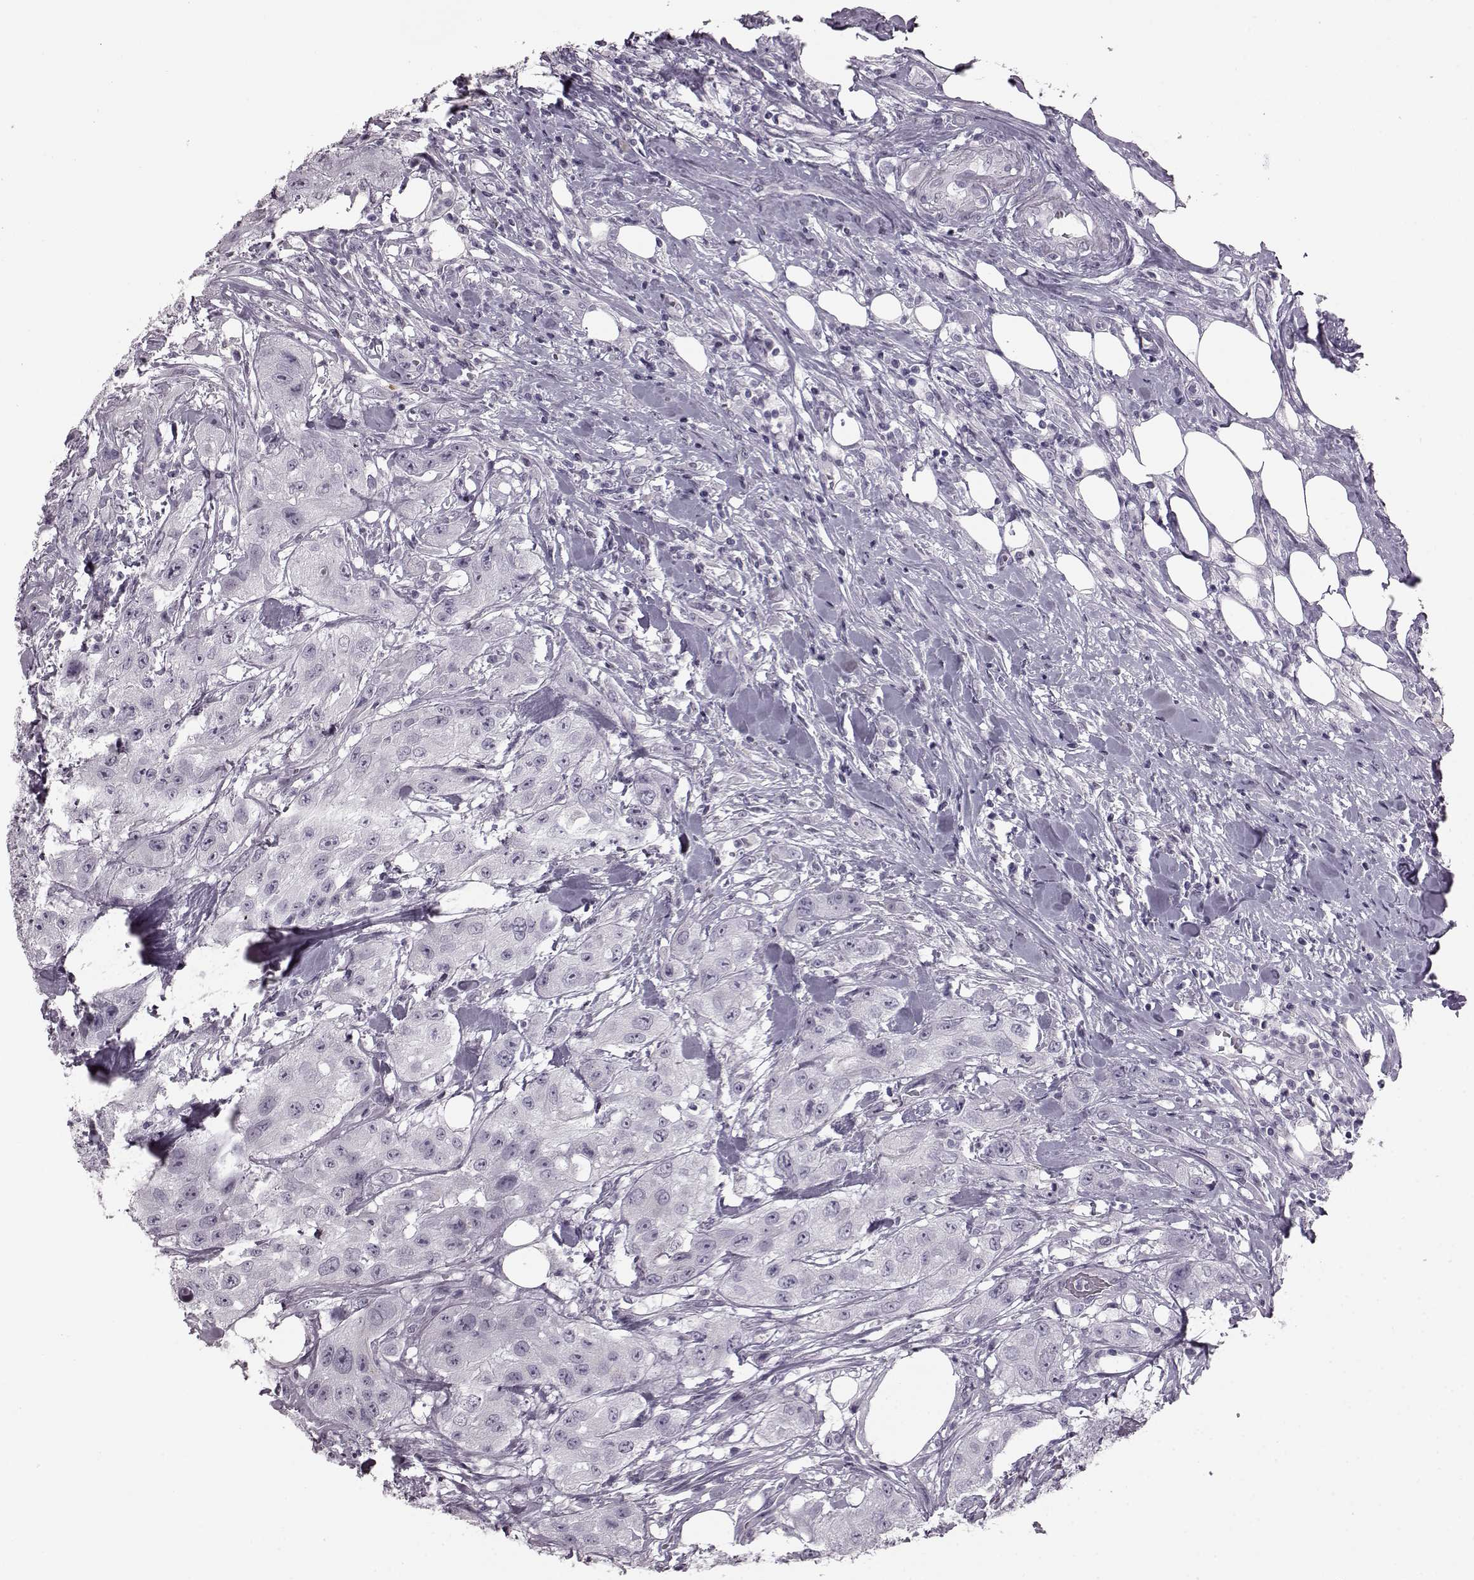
{"staining": {"intensity": "negative", "quantity": "none", "location": "none"}, "tissue": "urothelial cancer", "cell_type": "Tumor cells", "image_type": "cancer", "snomed": [{"axis": "morphology", "description": "Urothelial carcinoma, High grade"}, {"axis": "topography", "description": "Urinary bladder"}], "caption": "High power microscopy photomicrograph of an IHC micrograph of urothelial carcinoma (high-grade), revealing no significant expression in tumor cells.", "gene": "JSRP1", "patient": {"sex": "male", "age": 79}}